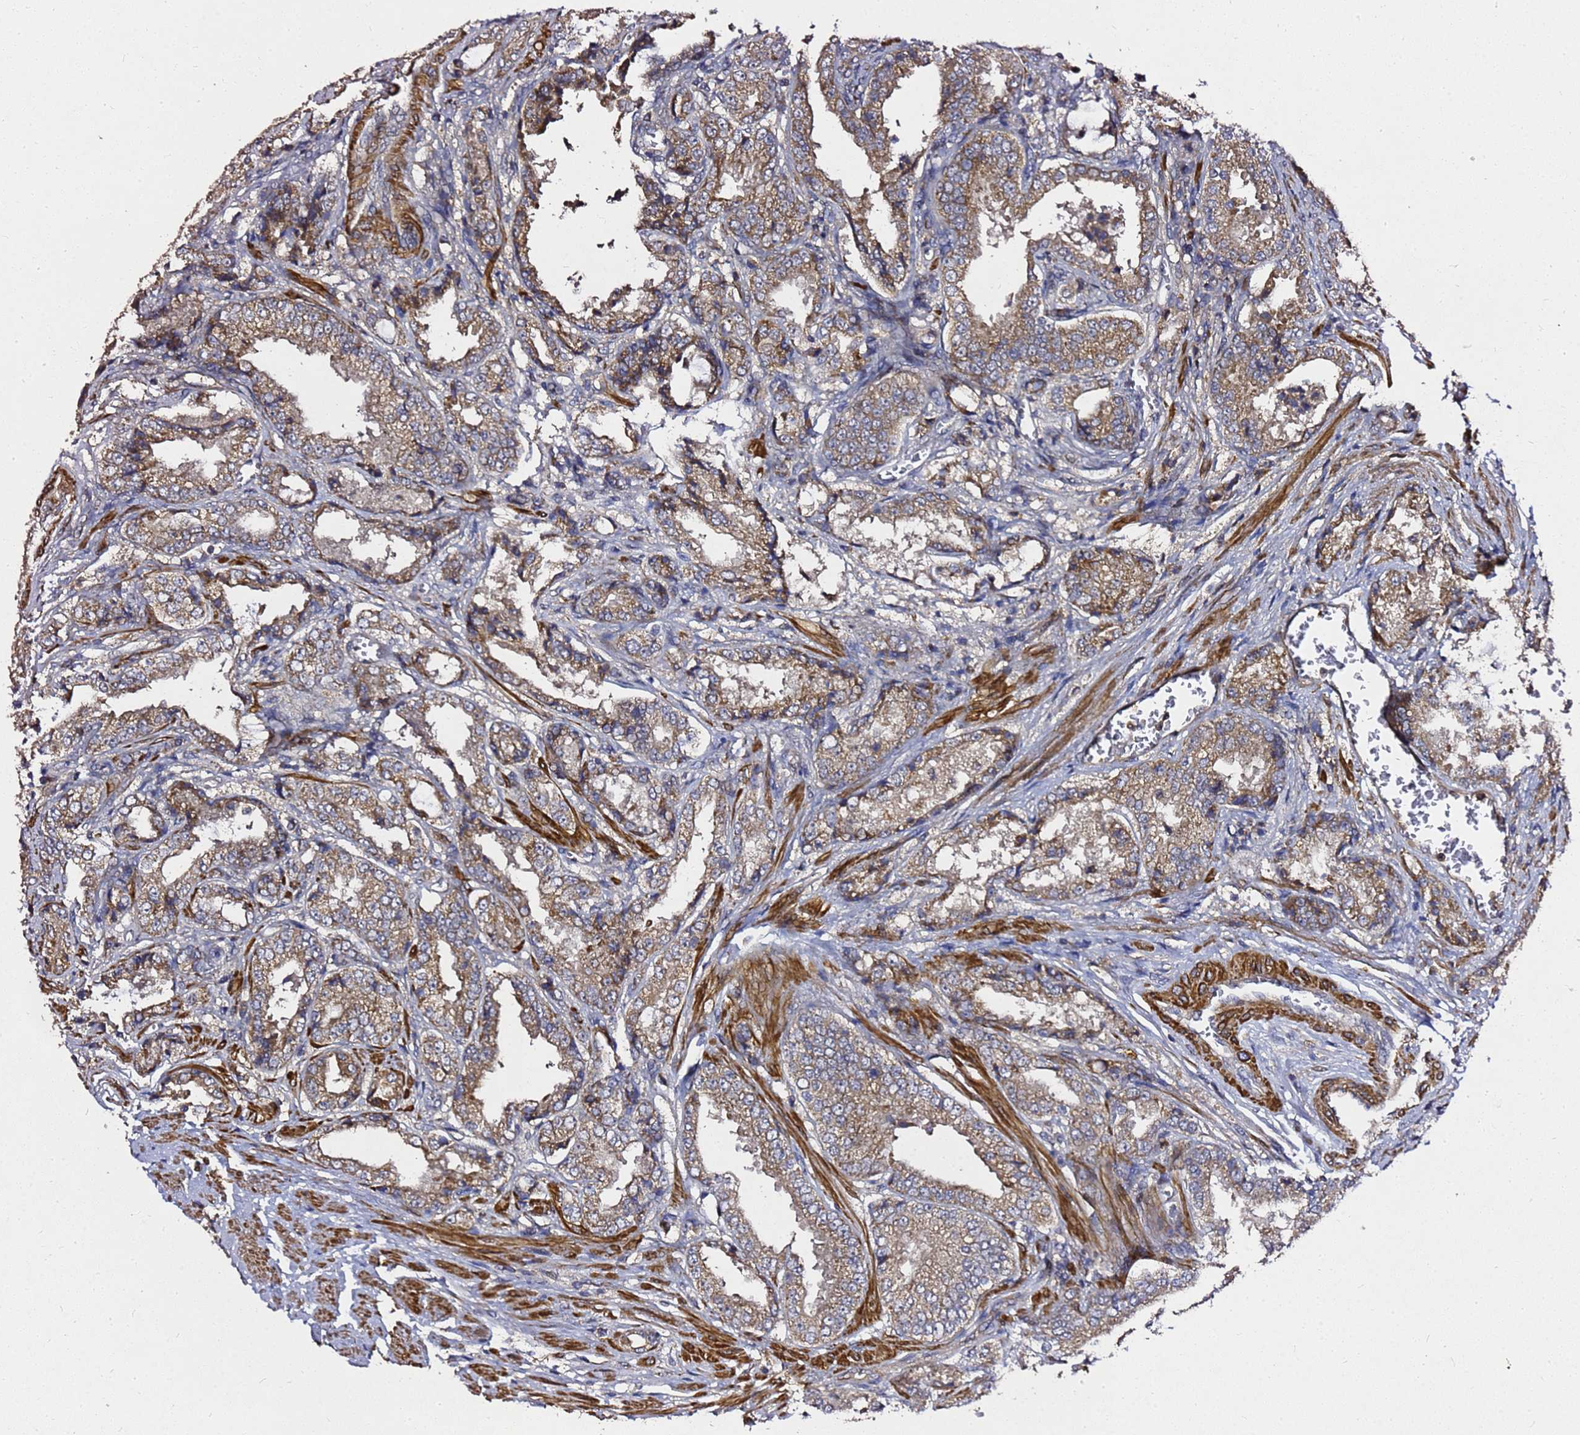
{"staining": {"intensity": "moderate", "quantity": ">75%", "location": "cytoplasmic/membranous"}, "tissue": "prostate cancer", "cell_type": "Tumor cells", "image_type": "cancer", "snomed": [{"axis": "morphology", "description": "Adenocarcinoma, High grade"}, {"axis": "topography", "description": "Prostate"}], "caption": "Immunohistochemical staining of prostate cancer (high-grade adenocarcinoma) exhibits moderate cytoplasmic/membranous protein positivity in approximately >75% of tumor cells.", "gene": "RSPRY1", "patient": {"sex": "male", "age": 72}}